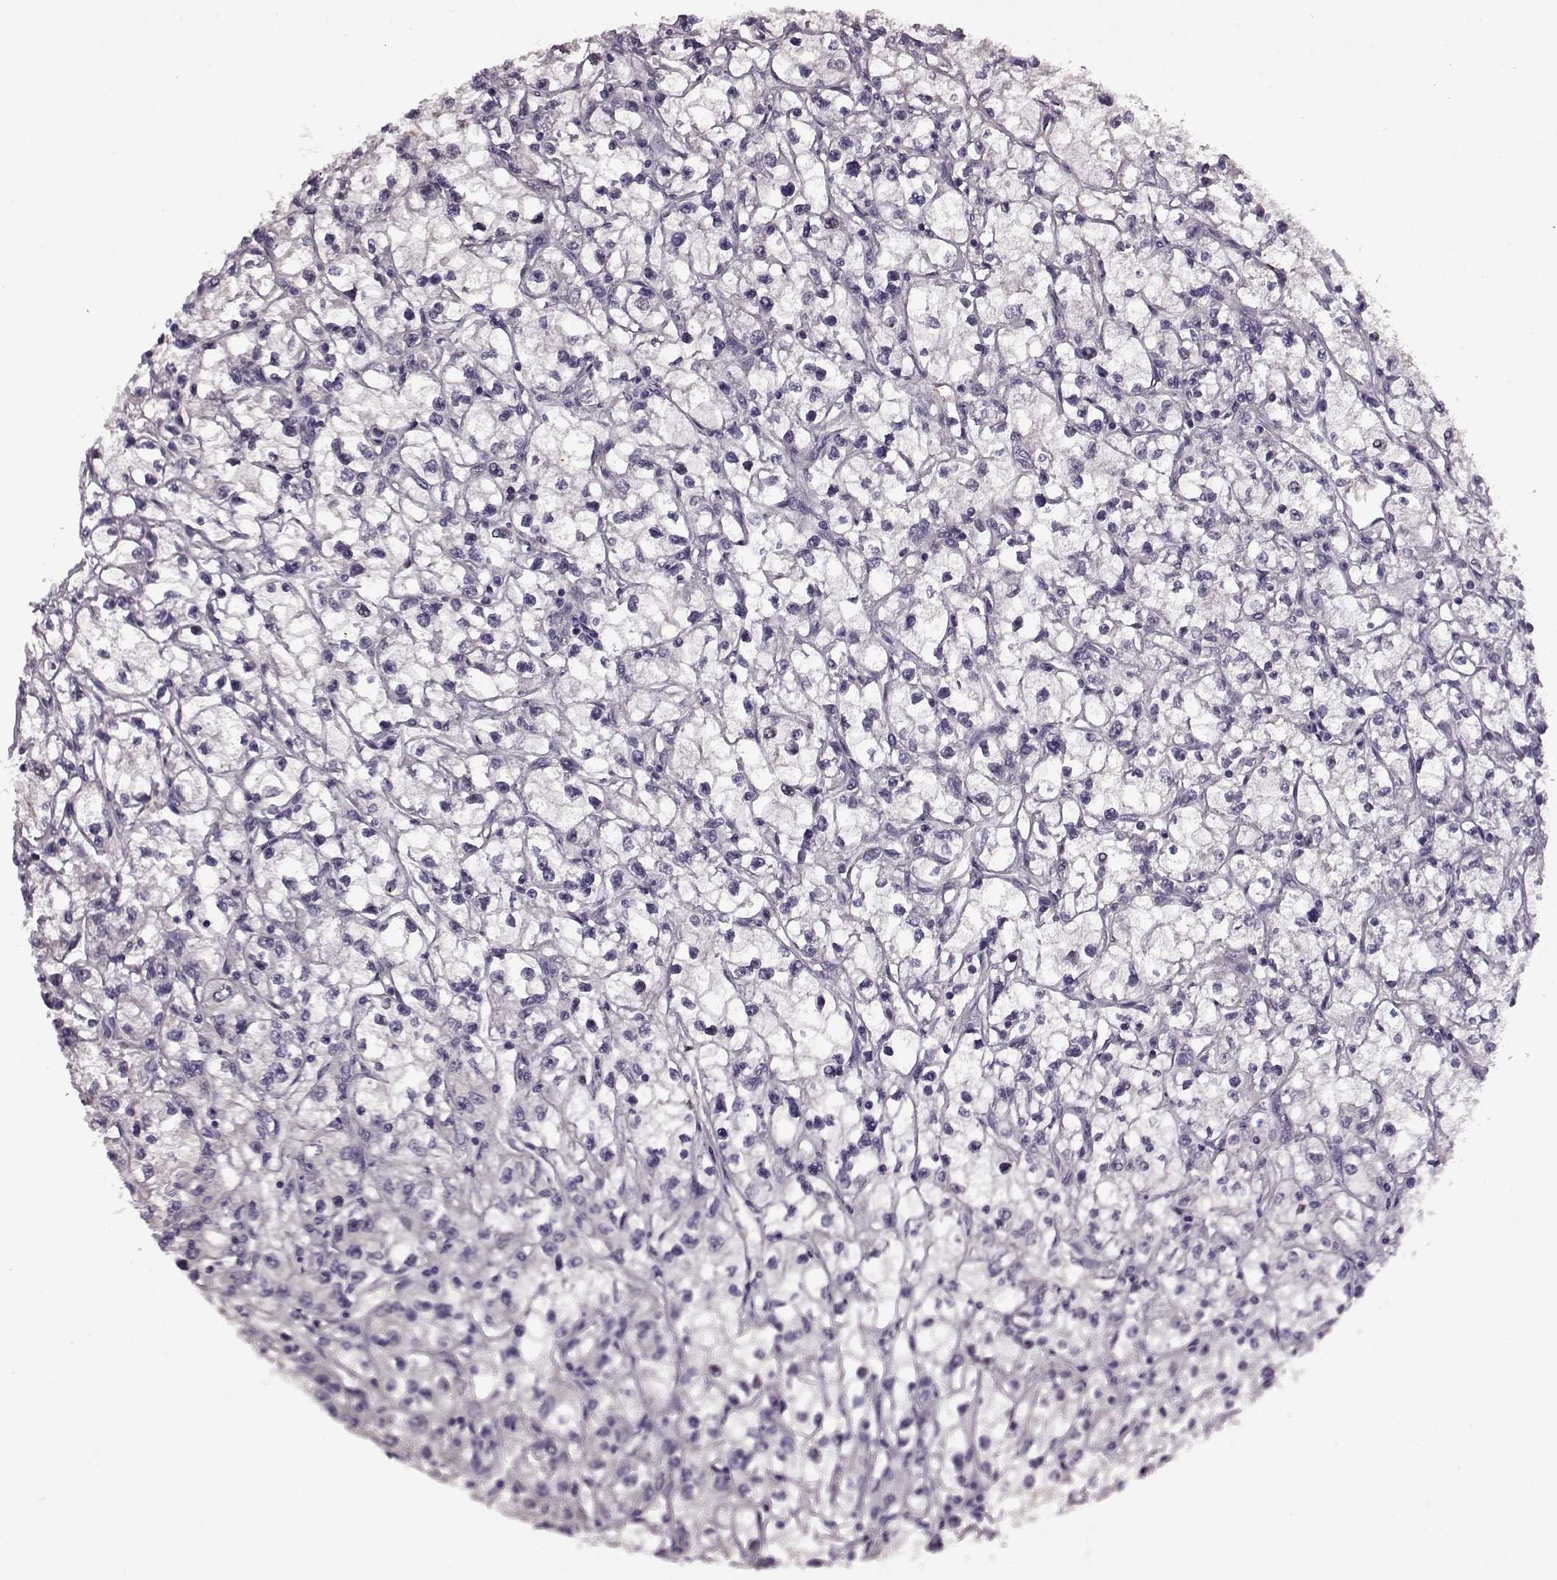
{"staining": {"intensity": "negative", "quantity": "none", "location": "none"}, "tissue": "renal cancer", "cell_type": "Tumor cells", "image_type": "cancer", "snomed": [{"axis": "morphology", "description": "Adenocarcinoma, NOS"}, {"axis": "topography", "description": "Kidney"}], "caption": "The micrograph demonstrates no staining of tumor cells in renal cancer (adenocarcinoma).", "gene": "EDDM3B", "patient": {"sex": "male", "age": 67}}